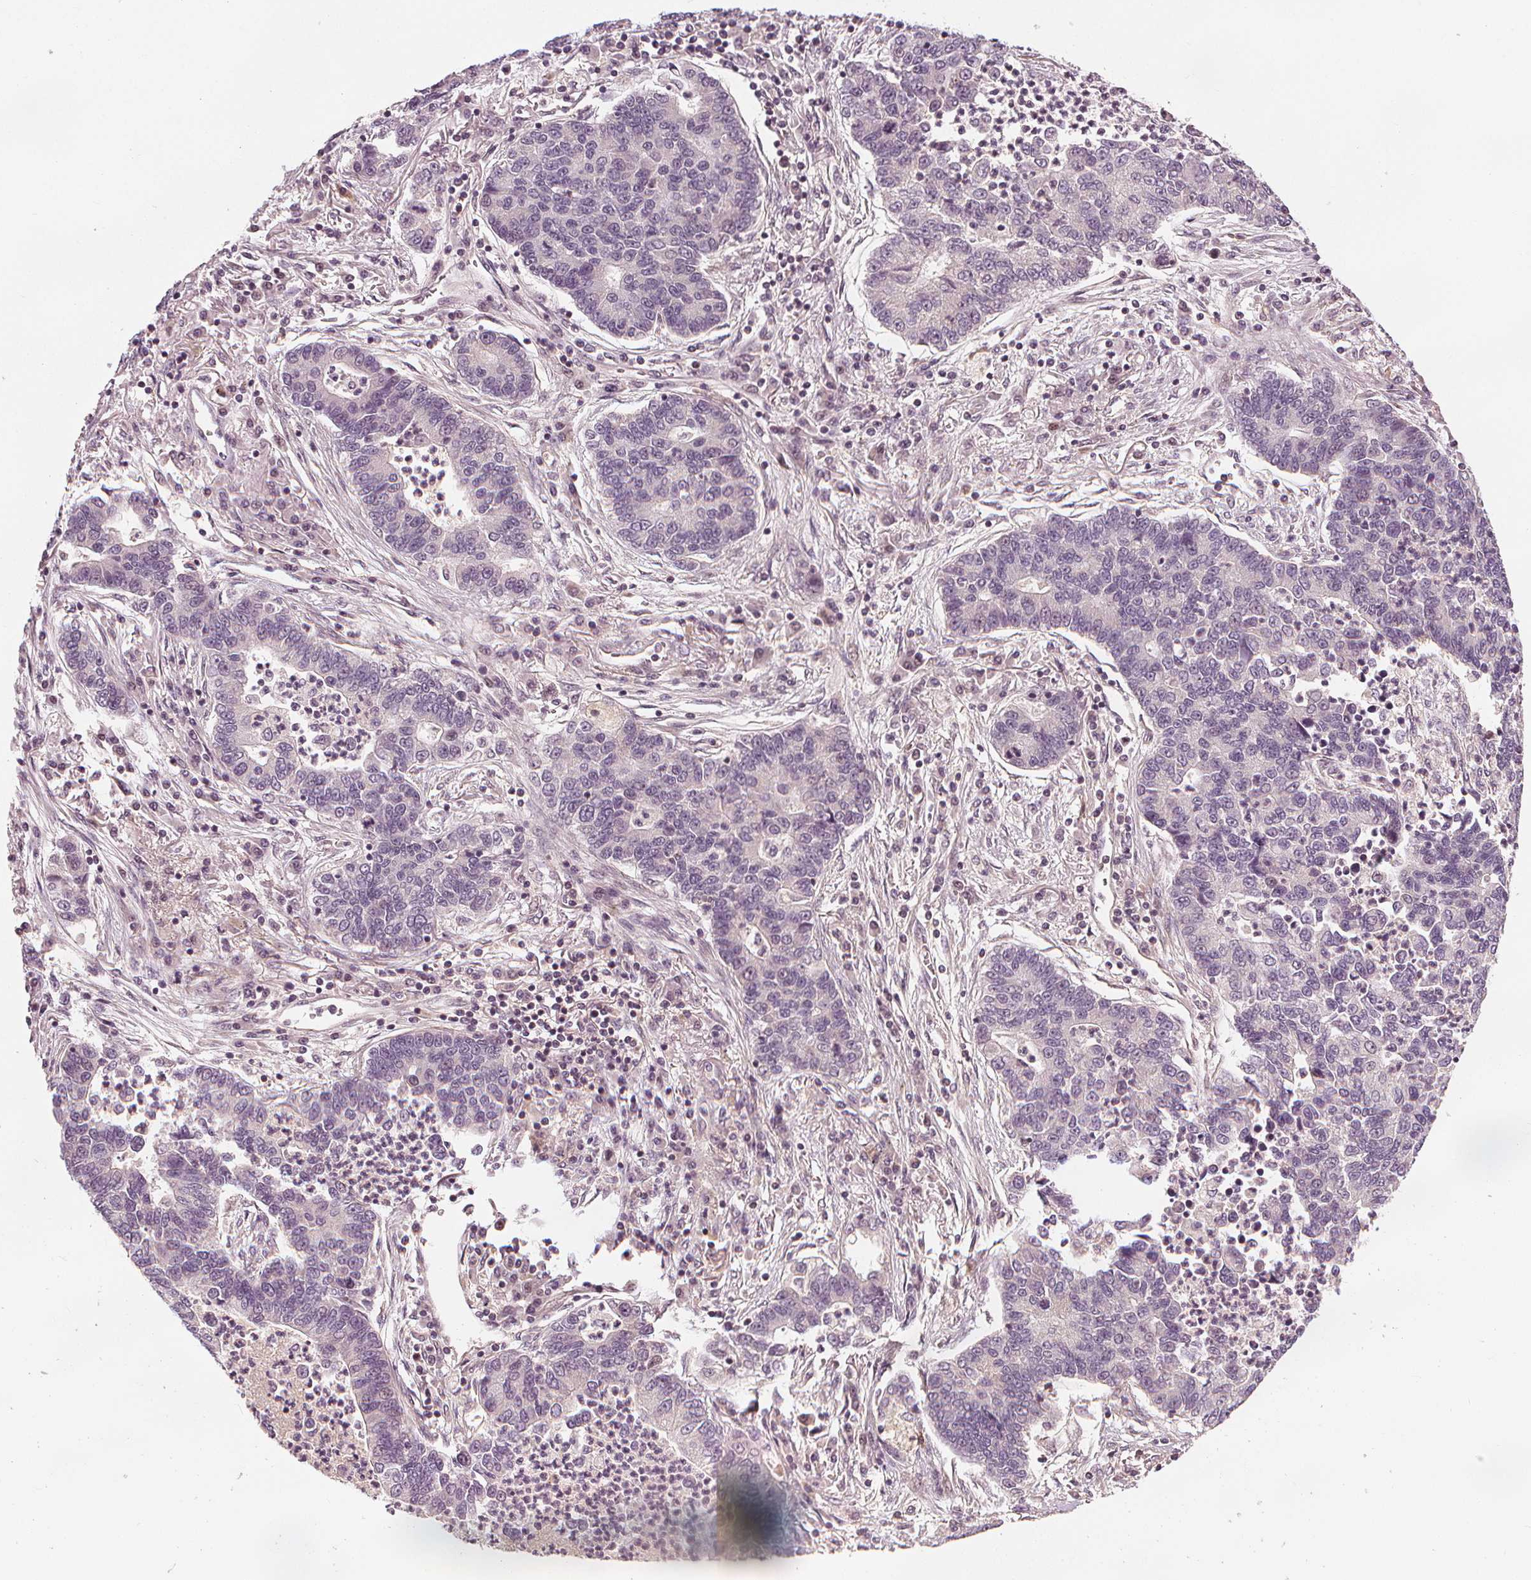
{"staining": {"intensity": "negative", "quantity": "none", "location": "none"}, "tissue": "lung cancer", "cell_type": "Tumor cells", "image_type": "cancer", "snomed": [{"axis": "morphology", "description": "Adenocarcinoma, NOS"}, {"axis": "topography", "description": "Lung"}], "caption": "This micrograph is of lung cancer (adenocarcinoma) stained with immunohistochemistry (IHC) to label a protein in brown with the nuclei are counter-stained blue. There is no positivity in tumor cells. (DAB immunohistochemistry with hematoxylin counter stain).", "gene": "SLC34A1", "patient": {"sex": "female", "age": 57}}